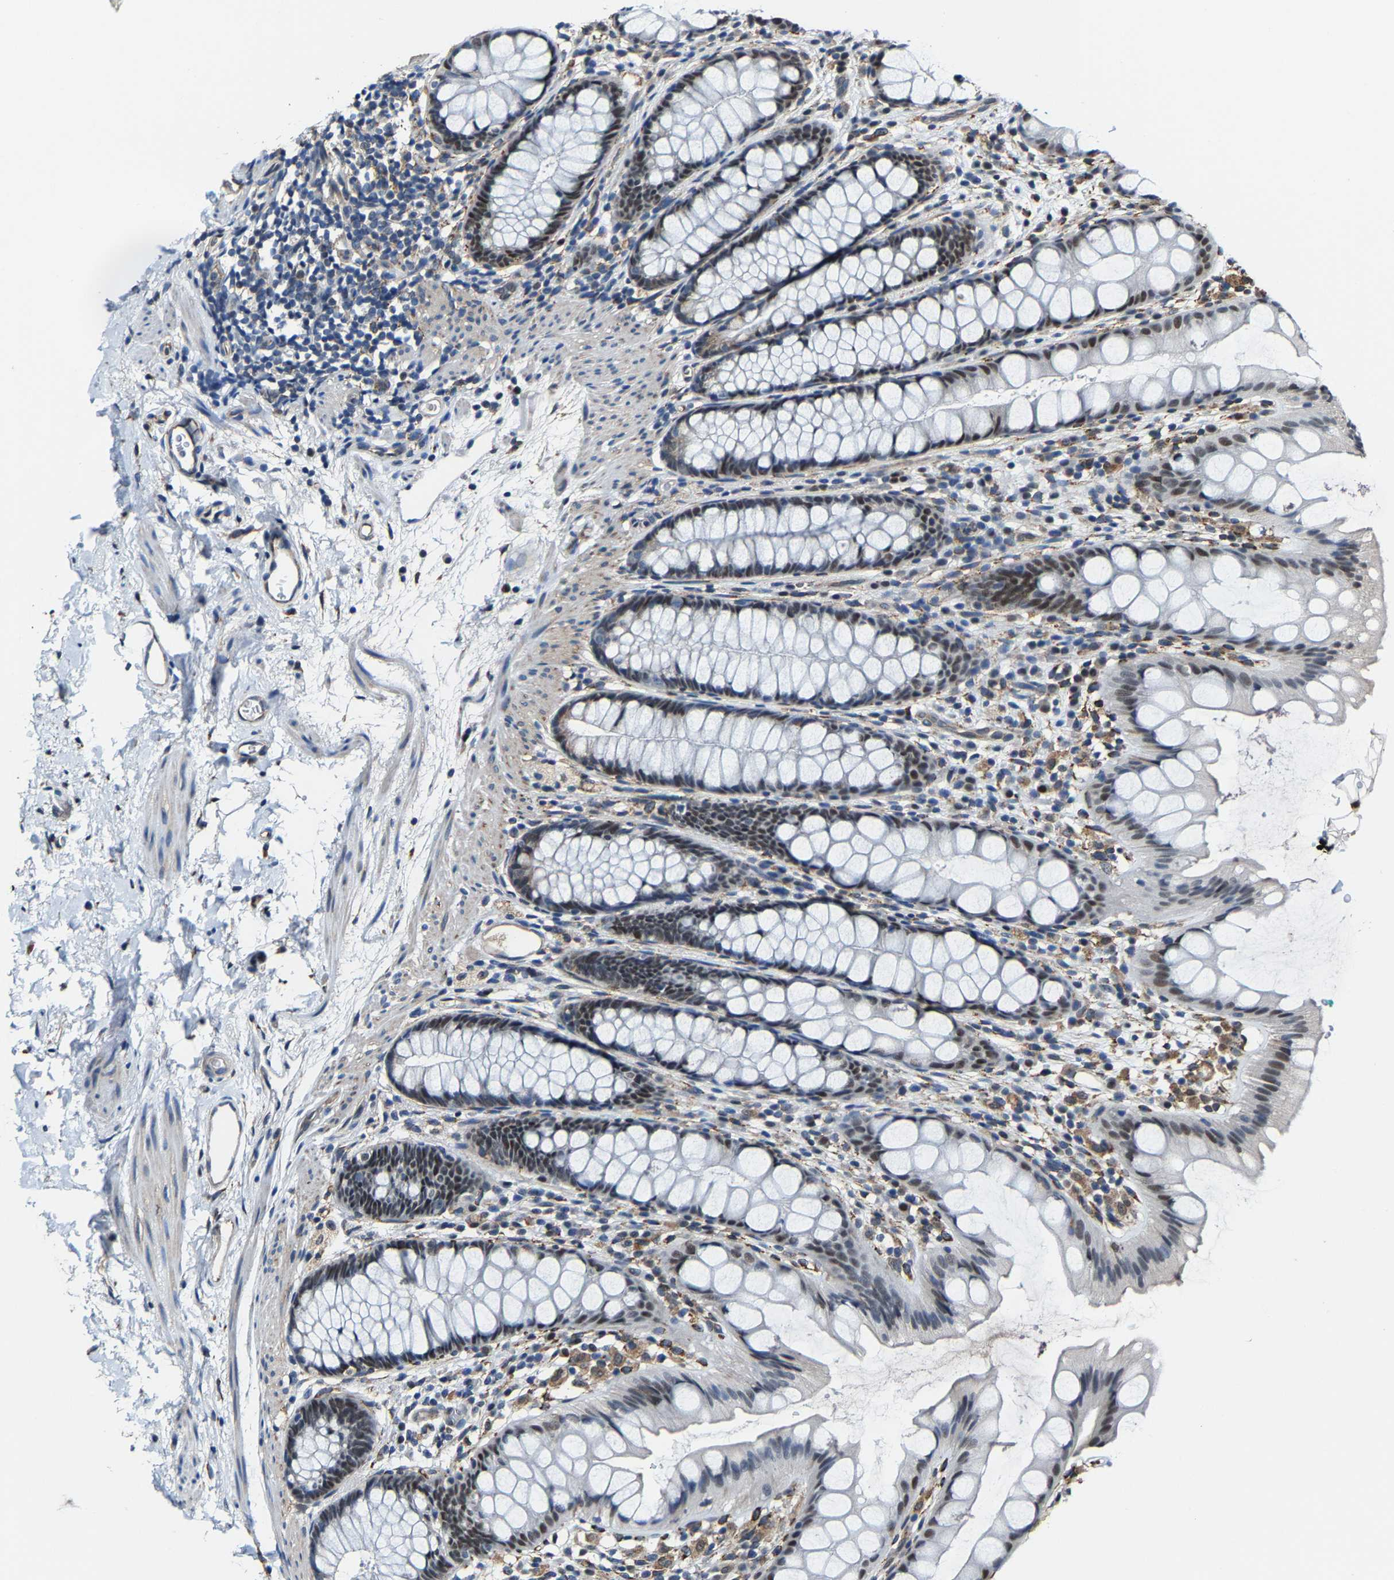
{"staining": {"intensity": "moderate", "quantity": "25%-75%", "location": "nuclear"}, "tissue": "rectum", "cell_type": "Glandular cells", "image_type": "normal", "snomed": [{"axis": "morphology", "description": "Normal tissue, NOS"}, {"axis": "topography", "description": "Rectum"}], "caption": "Immunohistochemistry (IHC) image of benign rectum: rectum stained using IHC shows medium levels of moderate protein expression localized specifically in the nuclear of glandular cells, appearing as a nuclear brown color.", "gene": "METTL1", "patient": {"sex": "female", "age": 65}}